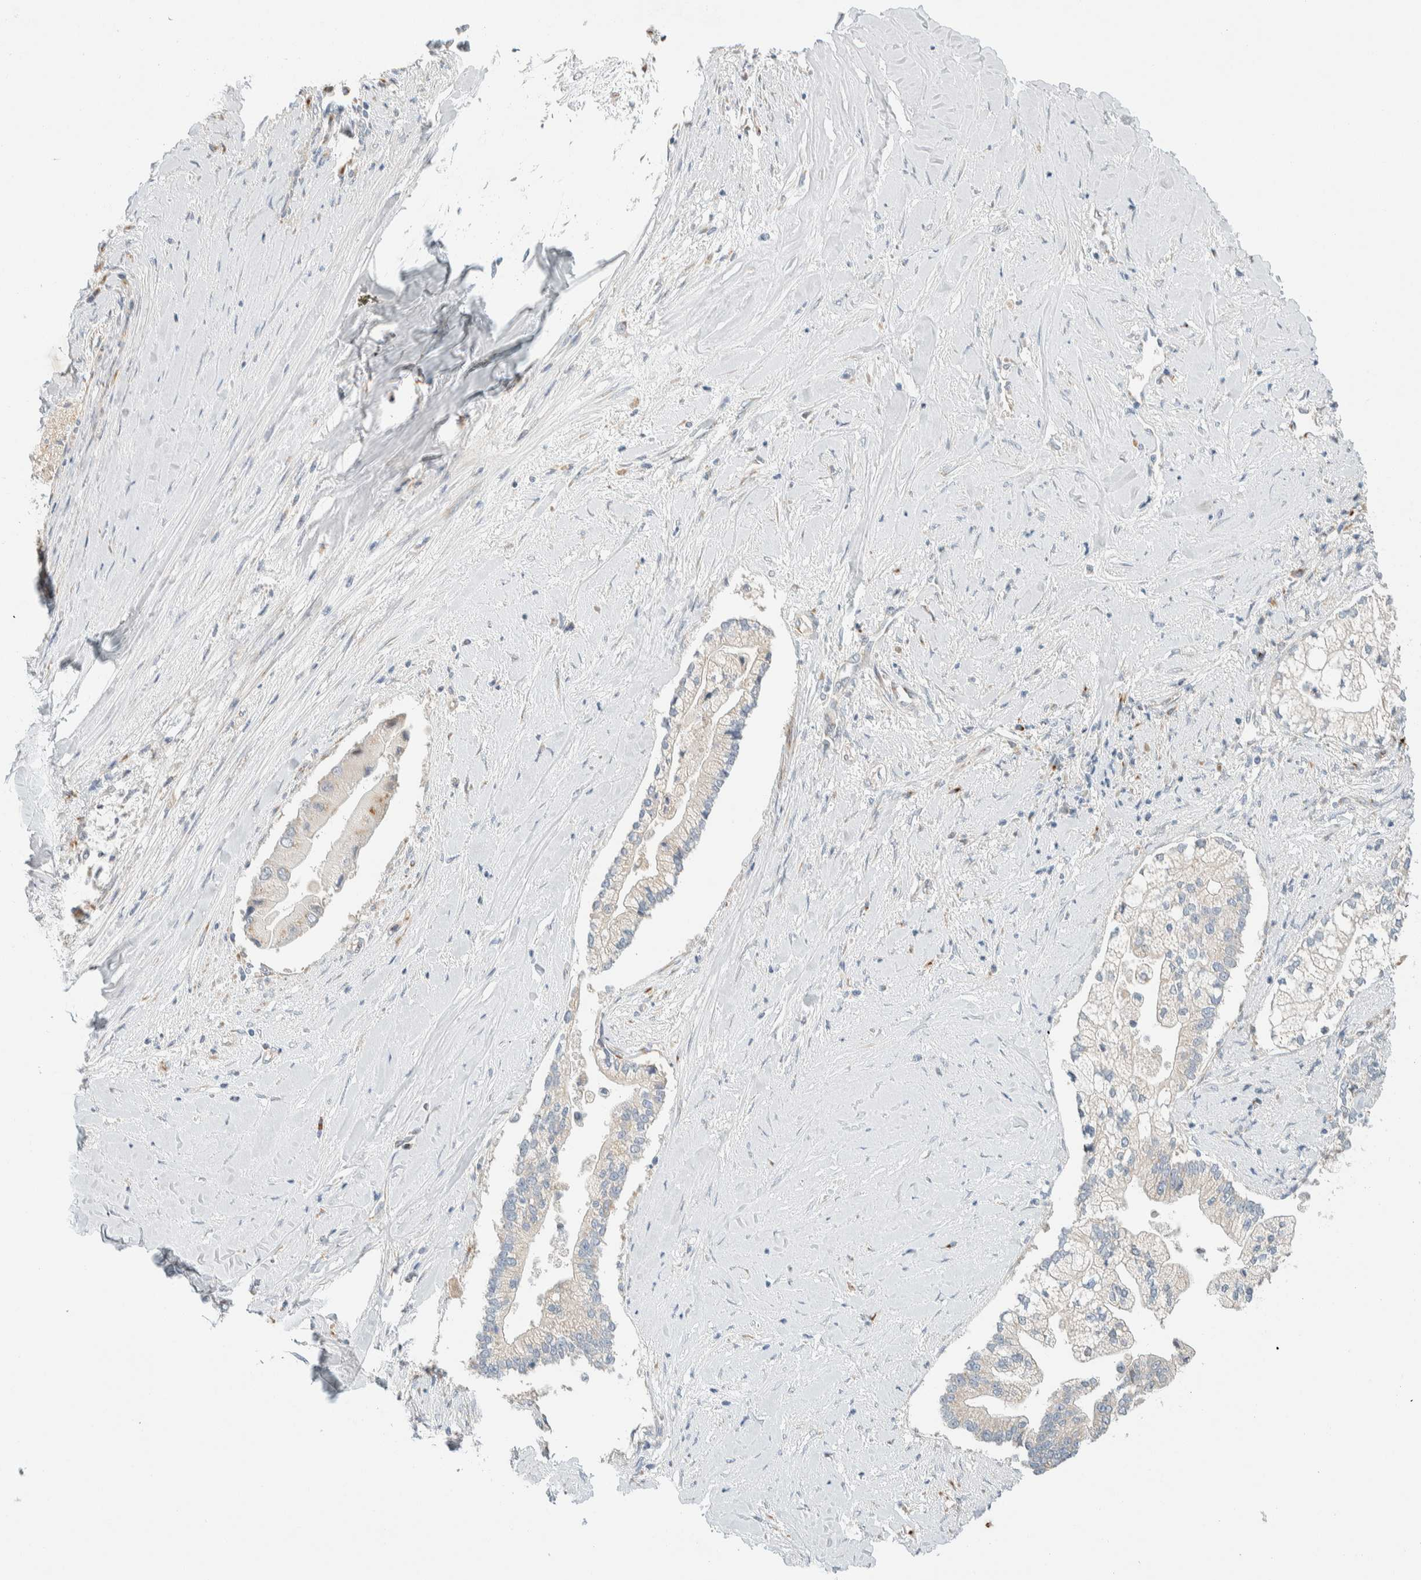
{"staining": {"intensity": "weak", "quantity": "<25%", "location": "cytoplasmic/membranous"}, "tissue": "liver cancer", "cell_type": "Tumor cells", "image_type": "cancer", "snomed": [{"axis": "morphology", "description": "Cholangiocarcinoma"}, {"axis": "topography", "description": "Liver"}], "caption": "The IHC photomicrograph has no significant expression in tumor cells of liver cholangiocarcinoma tissue.", "gene": "TMEM184B", "patient": {"sex": "male", "age": 50}}